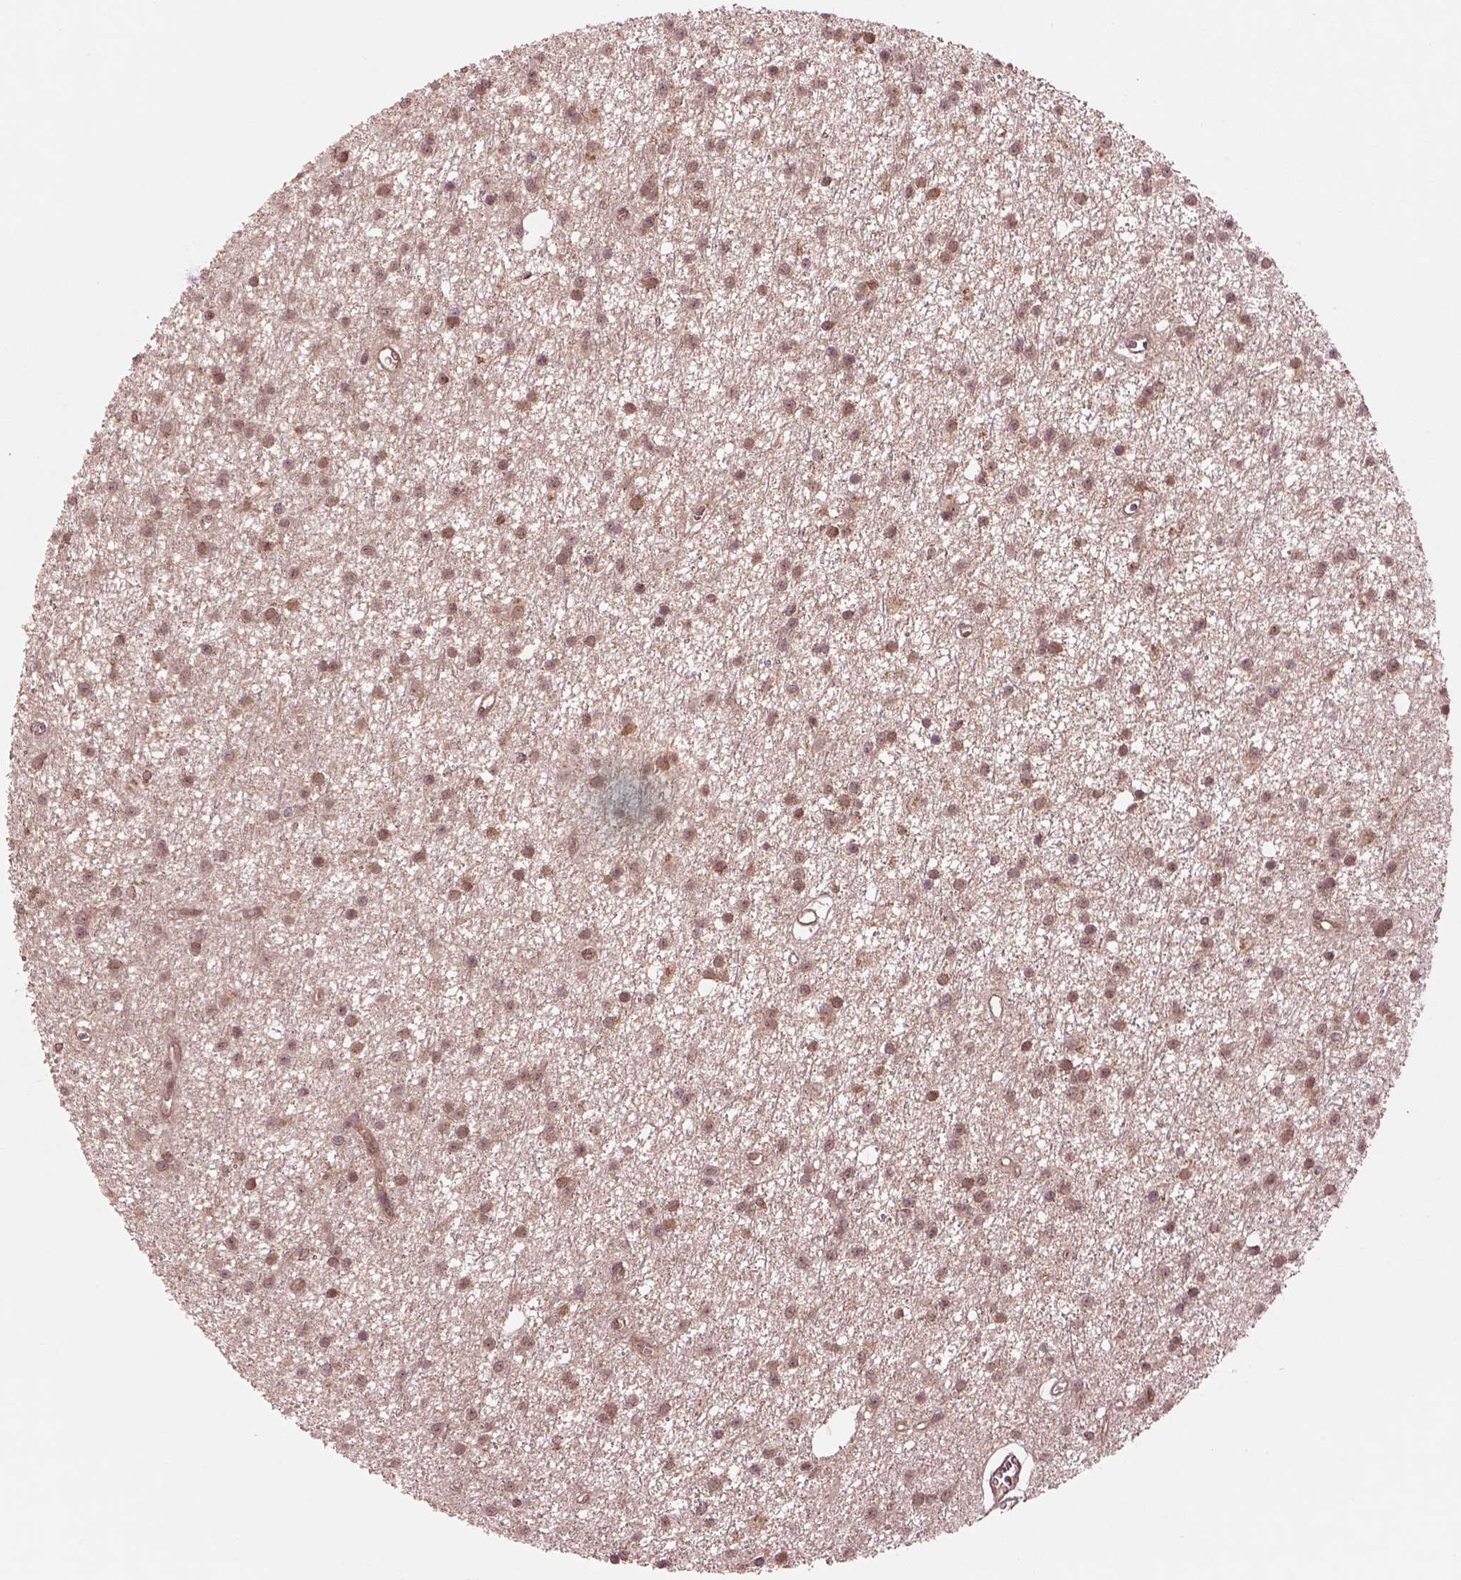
{"staining": {"intensity": "moderate", "quantity": "25%-75%", "location": "cytoplasmic/membranous"}, "tissue": "glioma", "cell_type": "Tumor cells", "image_type": "cancer", "snomed": [{"axis": "morphology", "description": "Glioma, malignant, Low grade"}, {"axis": "topography", "description": "Brain"}], "caption": "A photomicrograph of human glioma stained for a protein demonstrates moderate cytoplasmic/membranous brown staining in tumor cells.", "gene": "MDP1", "patient": {"sex": "male", "age": 27}}